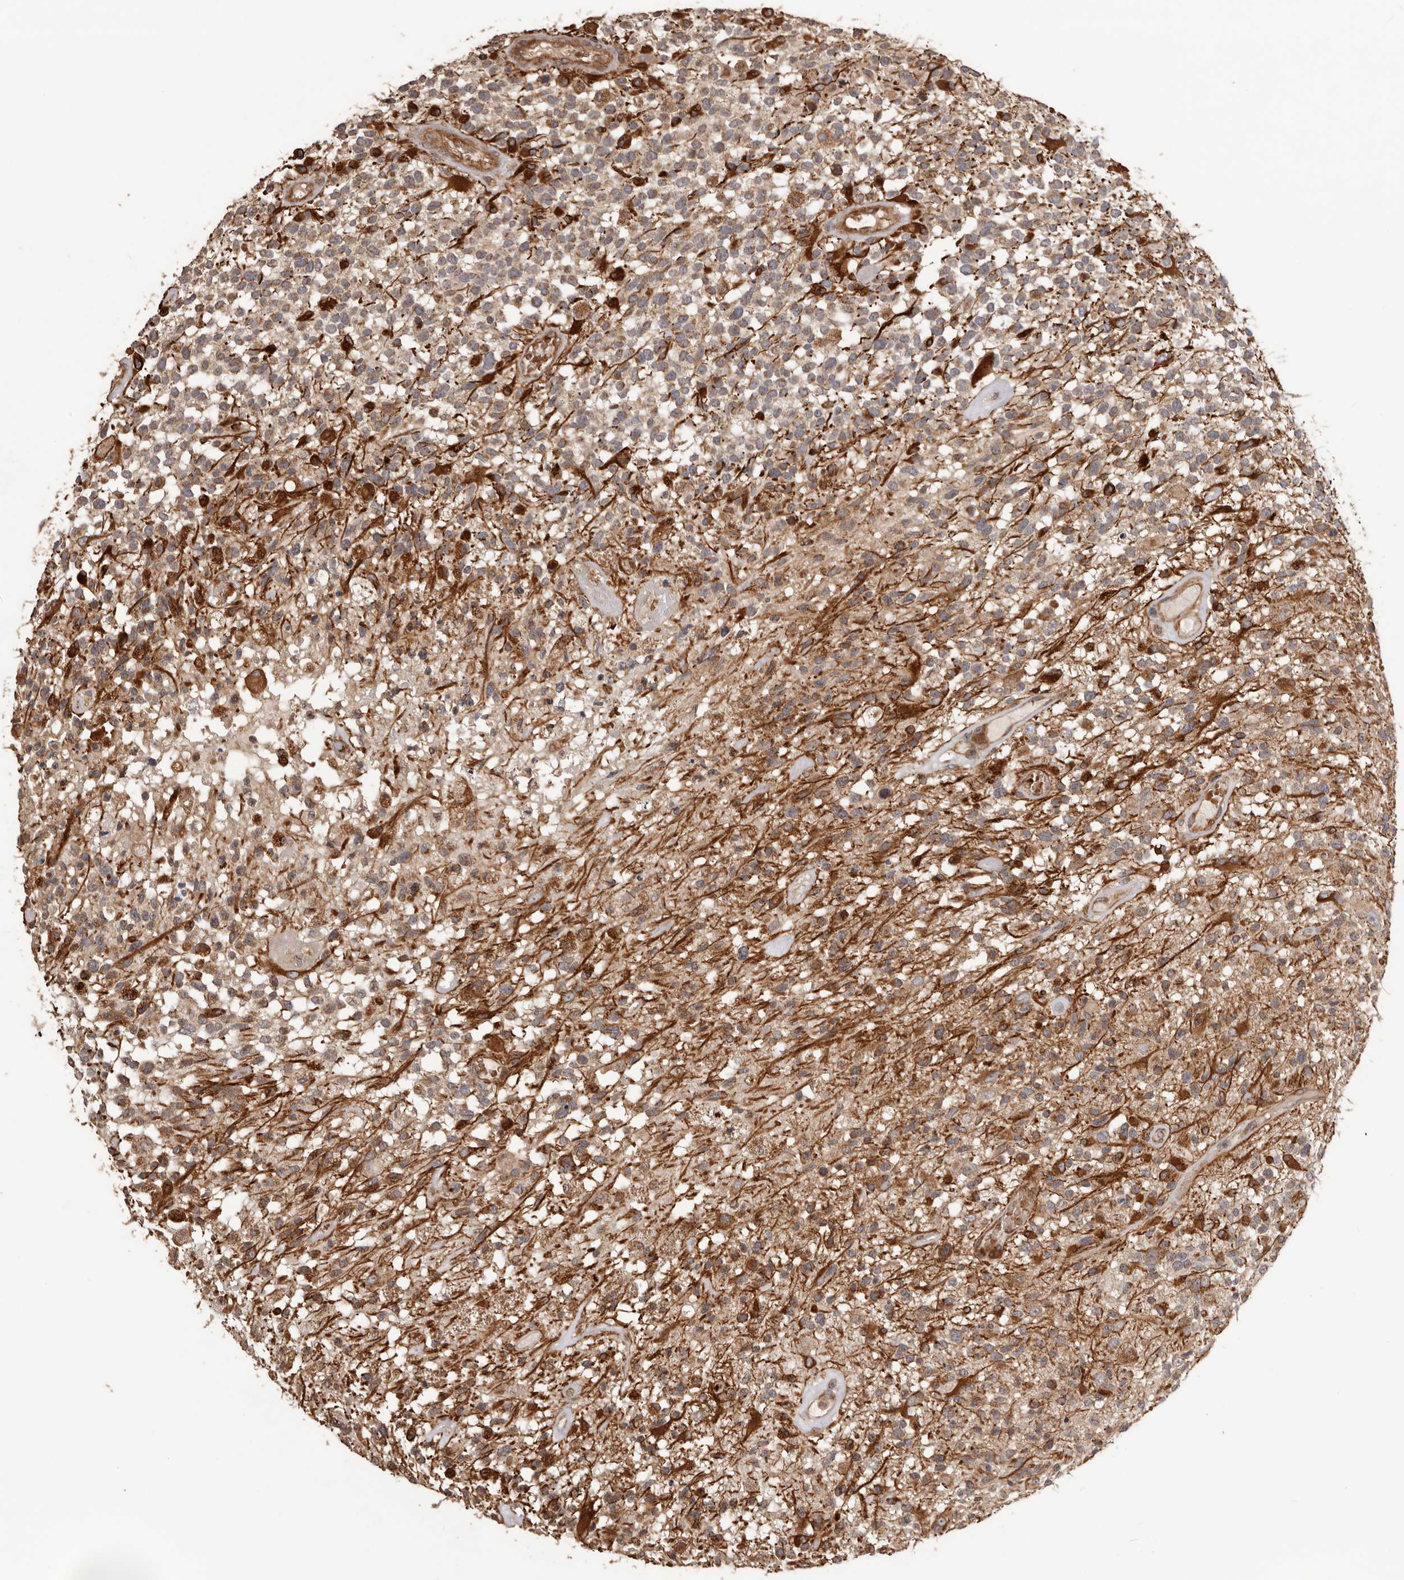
{"staining": {"intensity": "moderate", "quantity": ">75%", "location": "cytoplasmic/membranous"}, "tissue": "glioma", "cell_type": "Tumor cells", "image_type": "cancer", "snomed": [{"axis": "morphology", "description": "Glioma, malignant, High grade"}, {"axis": "morphology", "description": "Glioblastoma, NOS"}, {"axis": "topography", "description": "Brain"}], "caption": "This photomicrograph displays IHC staining of human glioma, with medium moderate cytoplasmic/membranous staining in about >75% of tumor cells.", "gene": "QRSL1", "patient": {"sex": "male", "age": 60}}